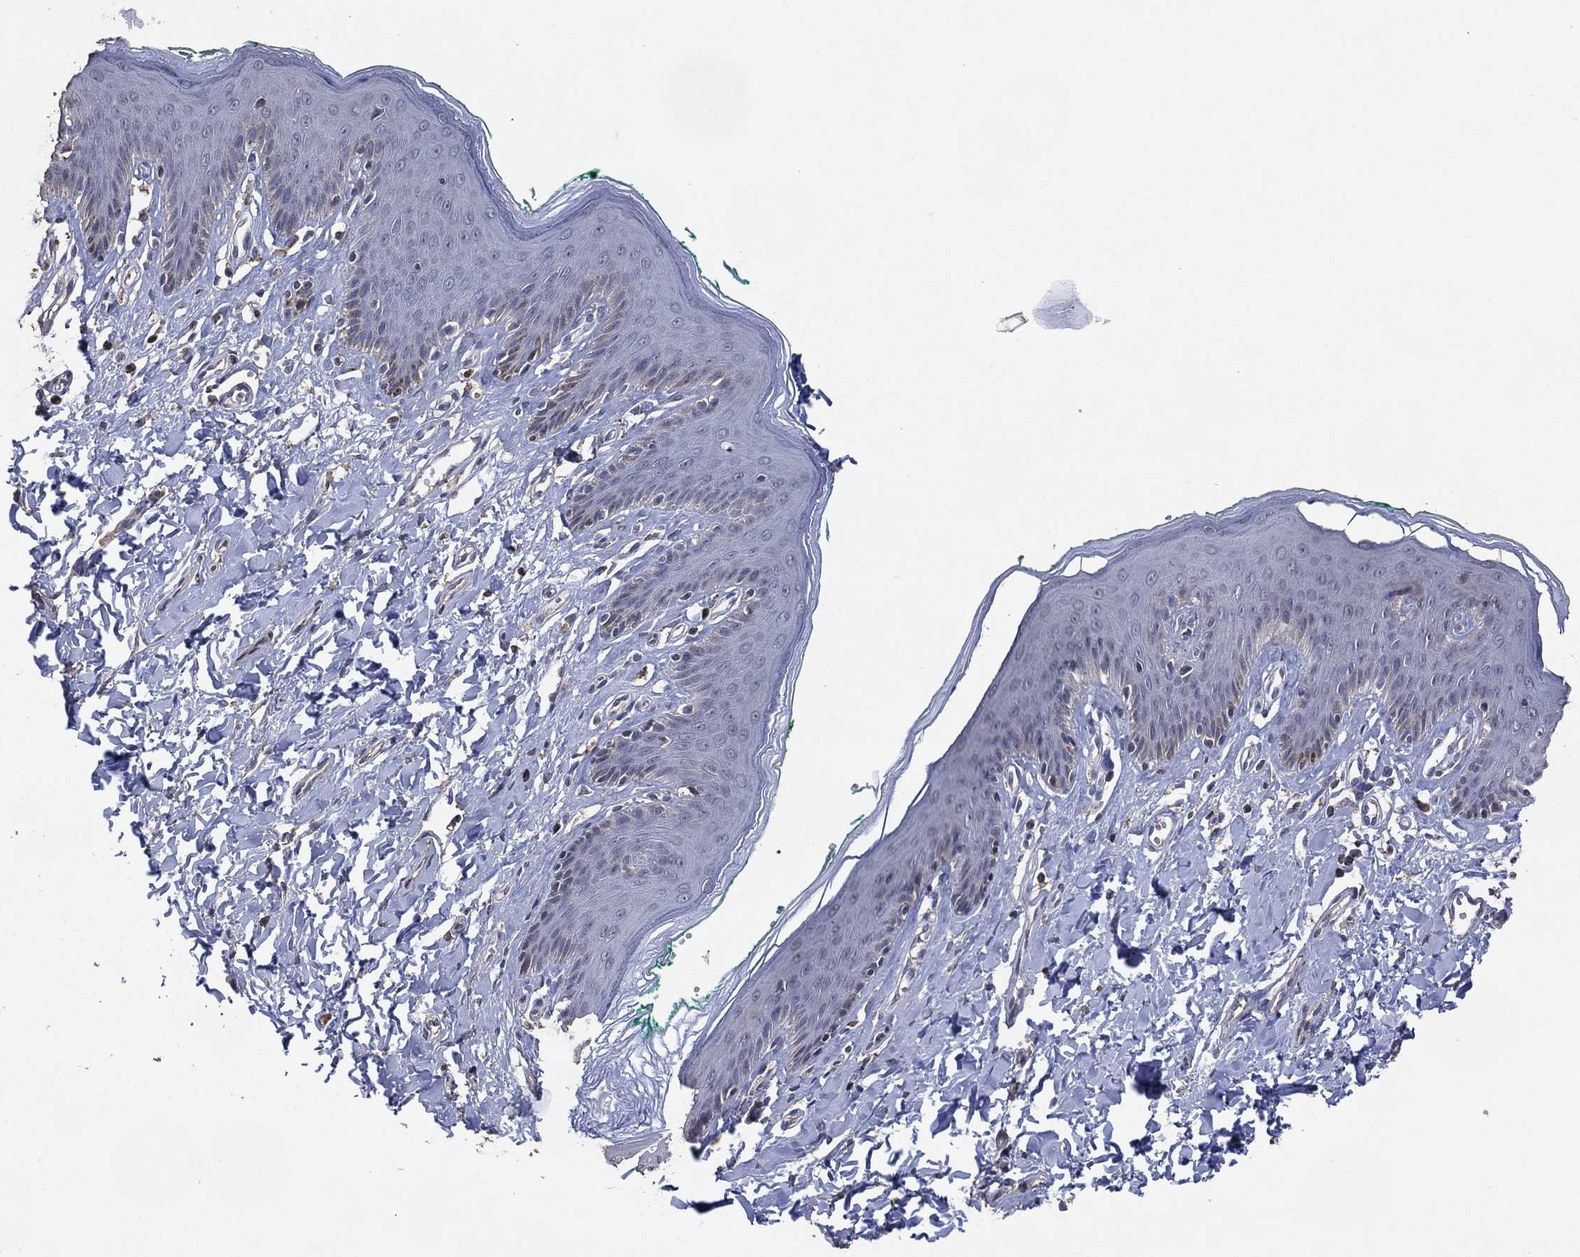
{"staining": {"intensity": "negative", "quantity": "none", "location": "none"}, "tissue": "skin", "cell_type": "Epidermal cells", "image_type": "normal", "snomed": [{"axis": "morphology", "description": "Normal tissue, NOS"}, {"axis": "topography", "description": "Vulva"}], "caption": "Immunohistochemistry histopathology image of benign skin stained for a protein (brown), which shows no staining in epidermal cells.", "gene": "ADPRHL1", "patient": {"sex": "female", "age": 66}}